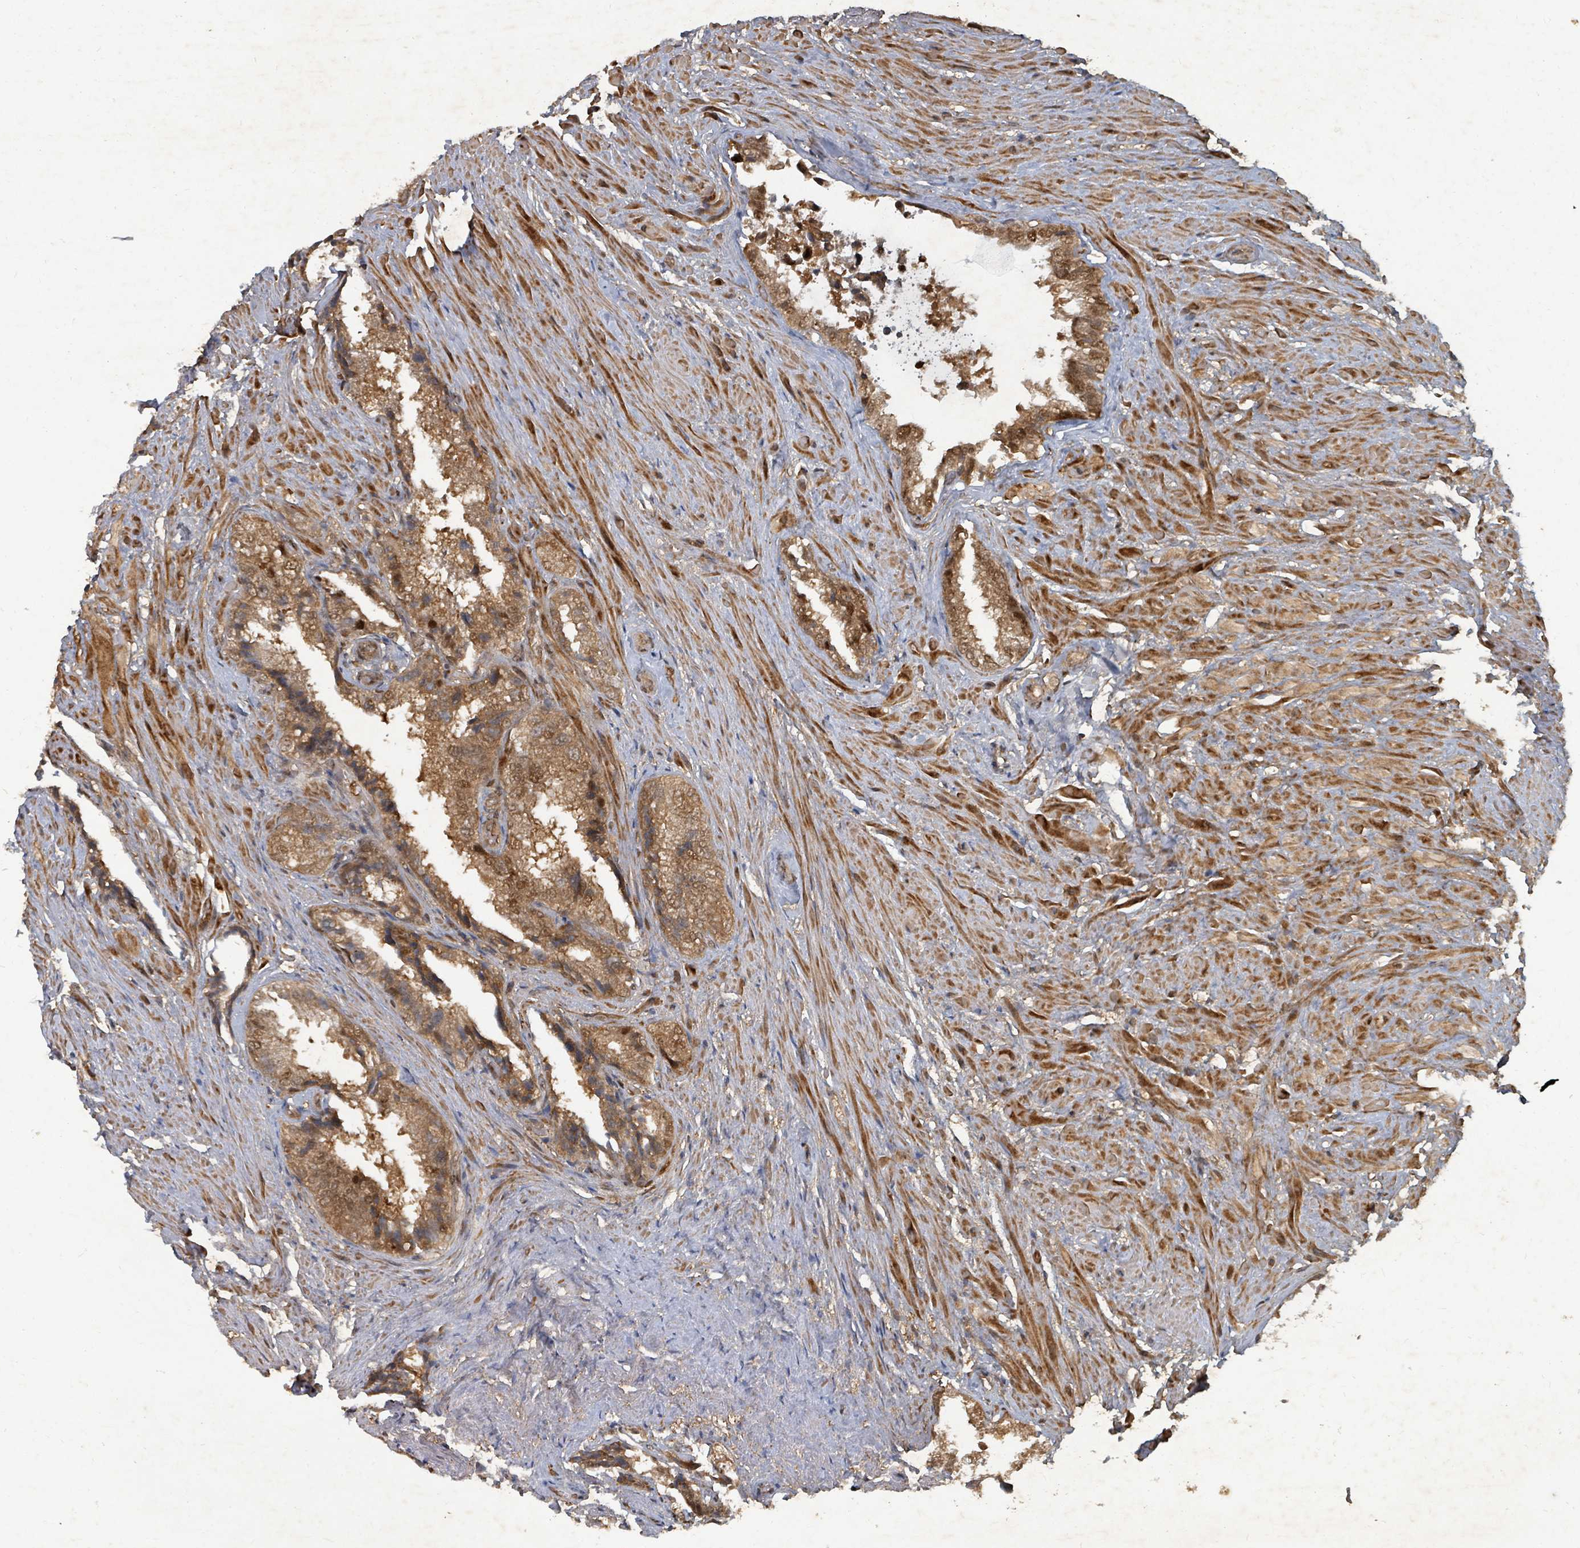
{"staining": {"intensity": "moderate", "quantity": ">75%", "location": "cytoplasmic/membranous,nuclear"}, "tissue": "seminal vesicle", "cell_type": "Glandular cells", "image_type": "normal", "snomed": [{"axis": "morphology", "description": "Normal tissue, NOS"}, {"axis": "topography", "description": "Seminal veicle"}, {"axis": "topography", "description": "Peripheral nerve tissue"}], "caption": "The image displays immunohistochemical staining of normal seminal vesicle. There is moderate cytoplasmic/membranous,nuclear expression is identified in about >75% of glandular cells.", "gene": "KDM4E", "patient": {"sex": "male", "age": 63}}